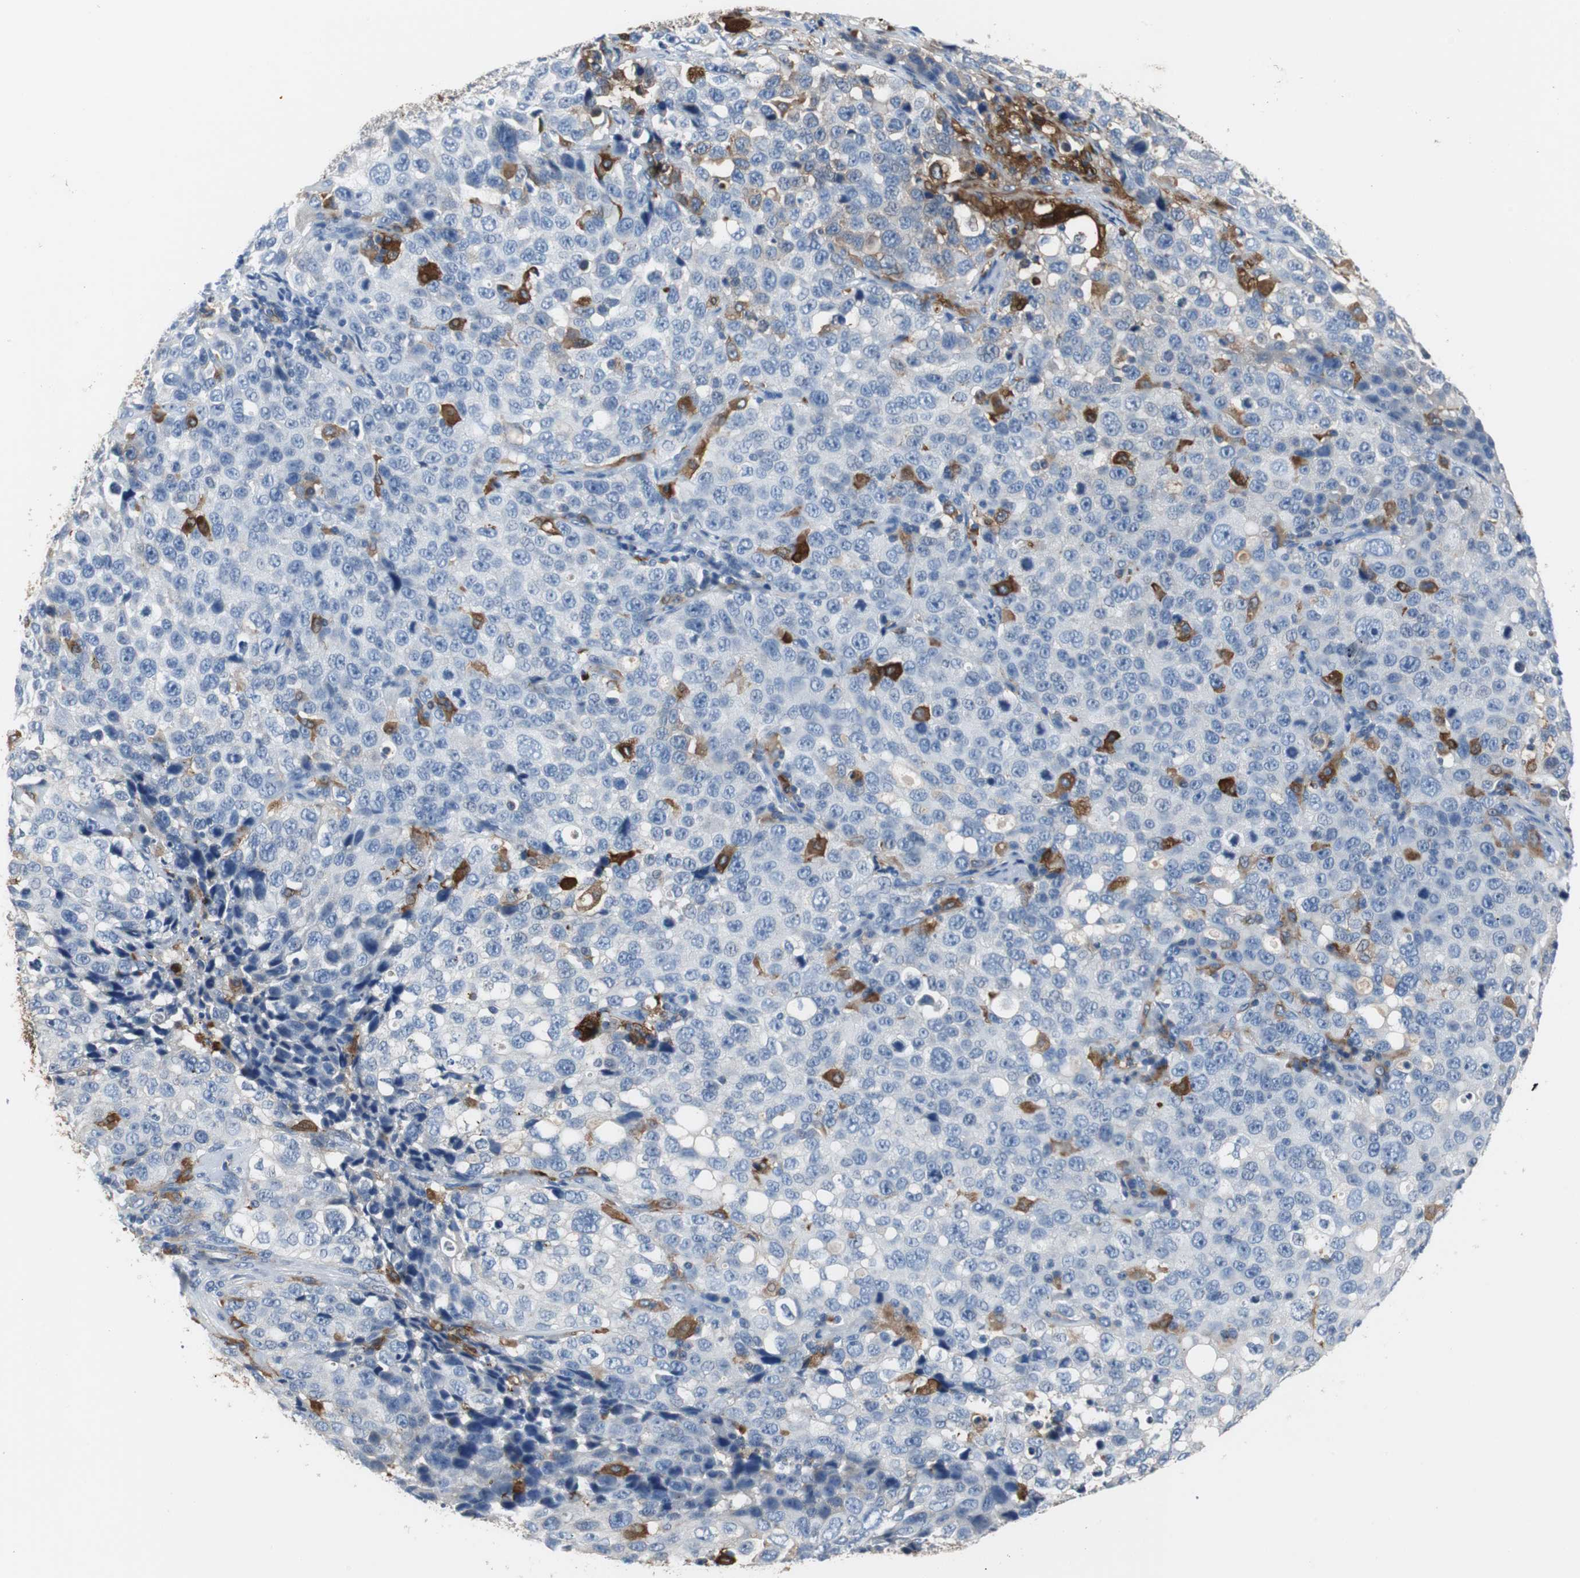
{"staining": {"intensity": "negative", "quantity": "none", "location": "none"}, "tissue": "stomach cancer", "cell_type": "Tumor cells", "image_type": "cancer", "snomed": [{"axis": "morphology", "description": "Normal tissue, NOS"}, {"axis": "morphology", "description": "Adenocarcinoma, NOS"}, {"axis": "topography", "description": "Stomach"}], "caption": "There is no significant positivity in tumor cells of stomach cancer (adenocarcinoma).", "gene": "PI15", "patient": {"sex": "male", "age": 48}}